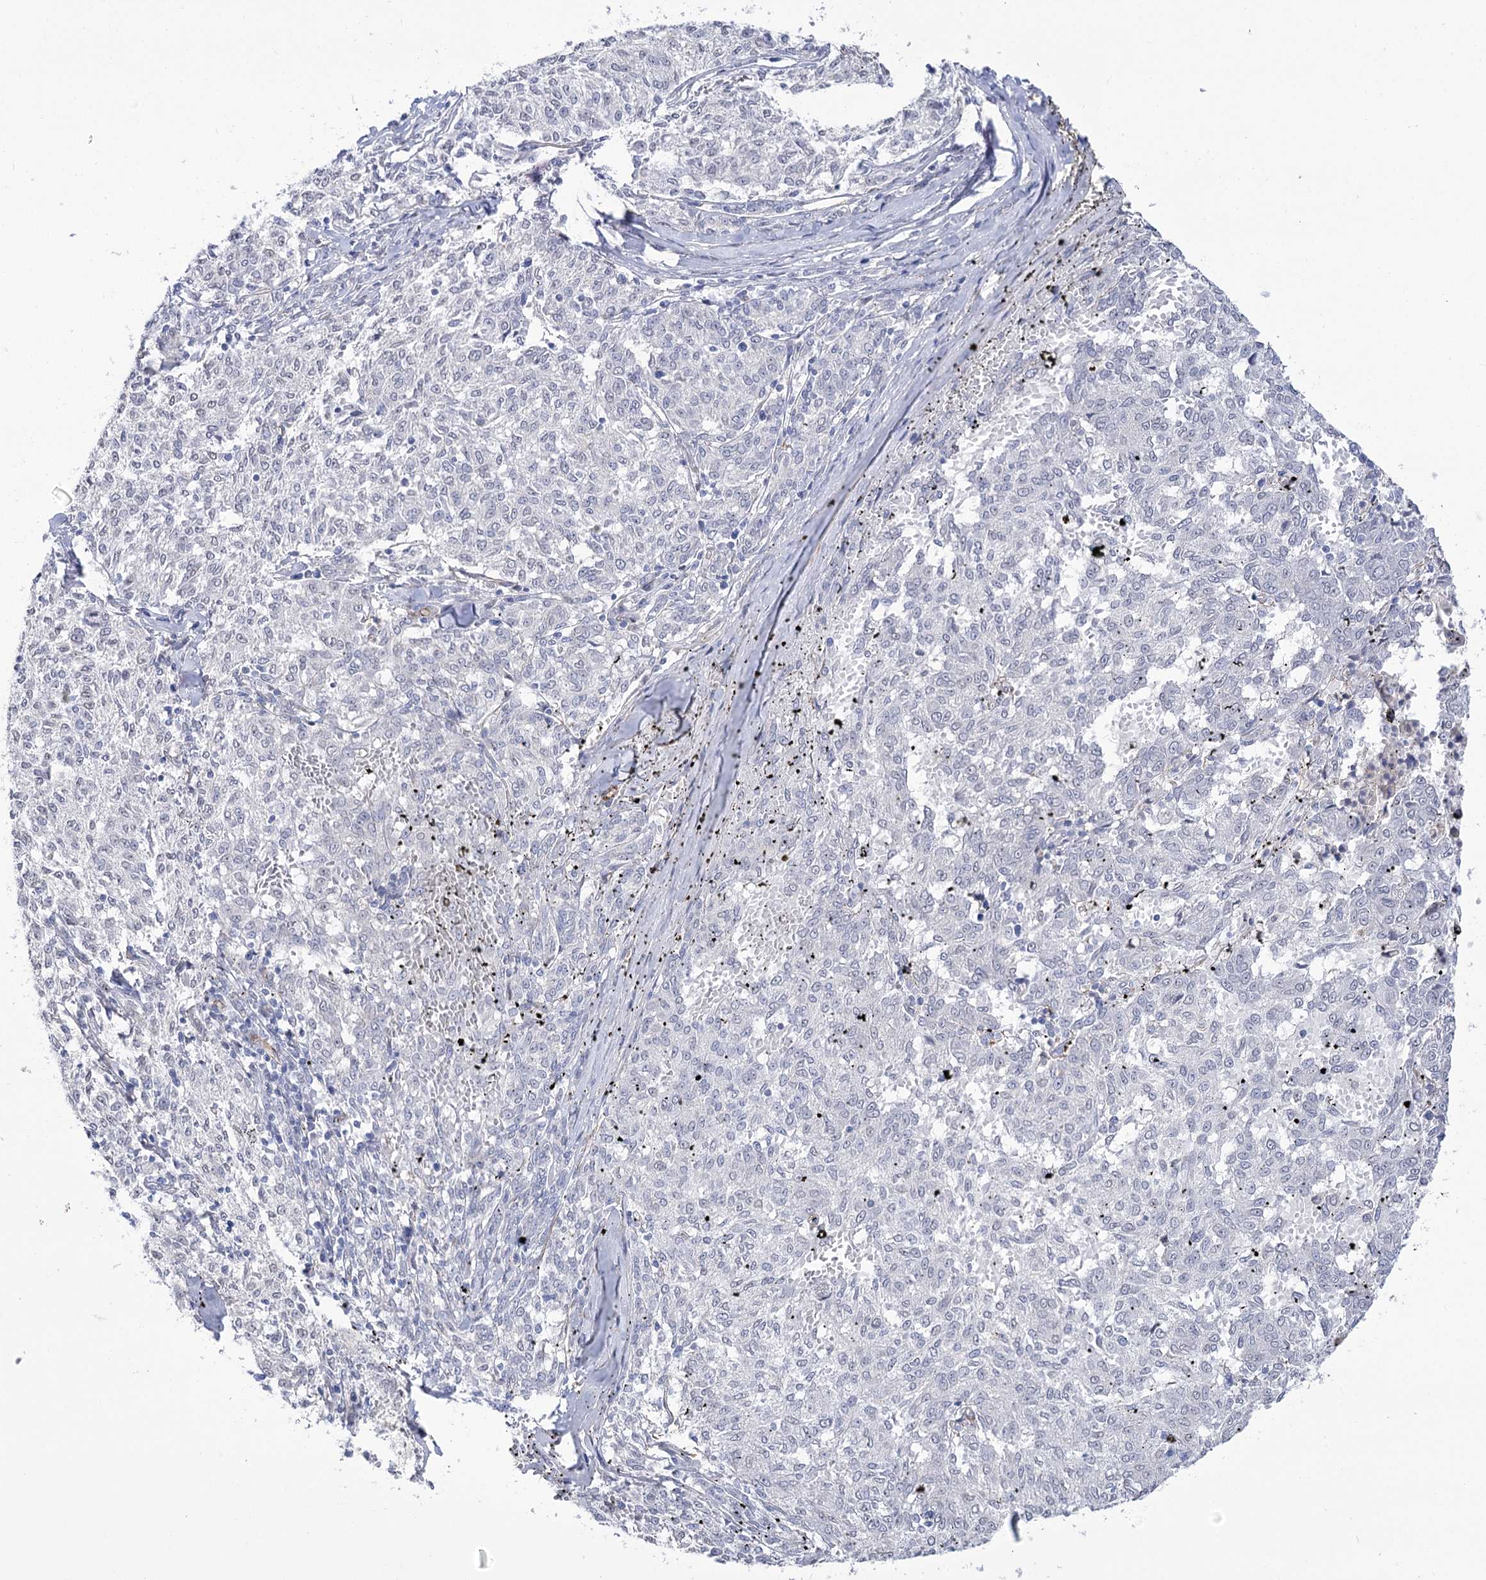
{"staining": {"intensity": "negative", "quantity": "none", "location": "none"}, "tissue": "melanoma", "cell_type": "Tumor cells", "image_type": "cancer", "snomed": [{"axis": "morphology", "description": "Malignant melanoma, NOS"}, {"axis": "topography", "description": "Skin"}], "caption": "High magnification brightfield microscopy of melanoma stained with DAB (3,3'-diaminobenzidine) (brown) and counterstained with hematoxylin (blue): tumor cells show no significant expression.", "gene": "WASHC3", "patient": {"sex": "female", "age": 72}}